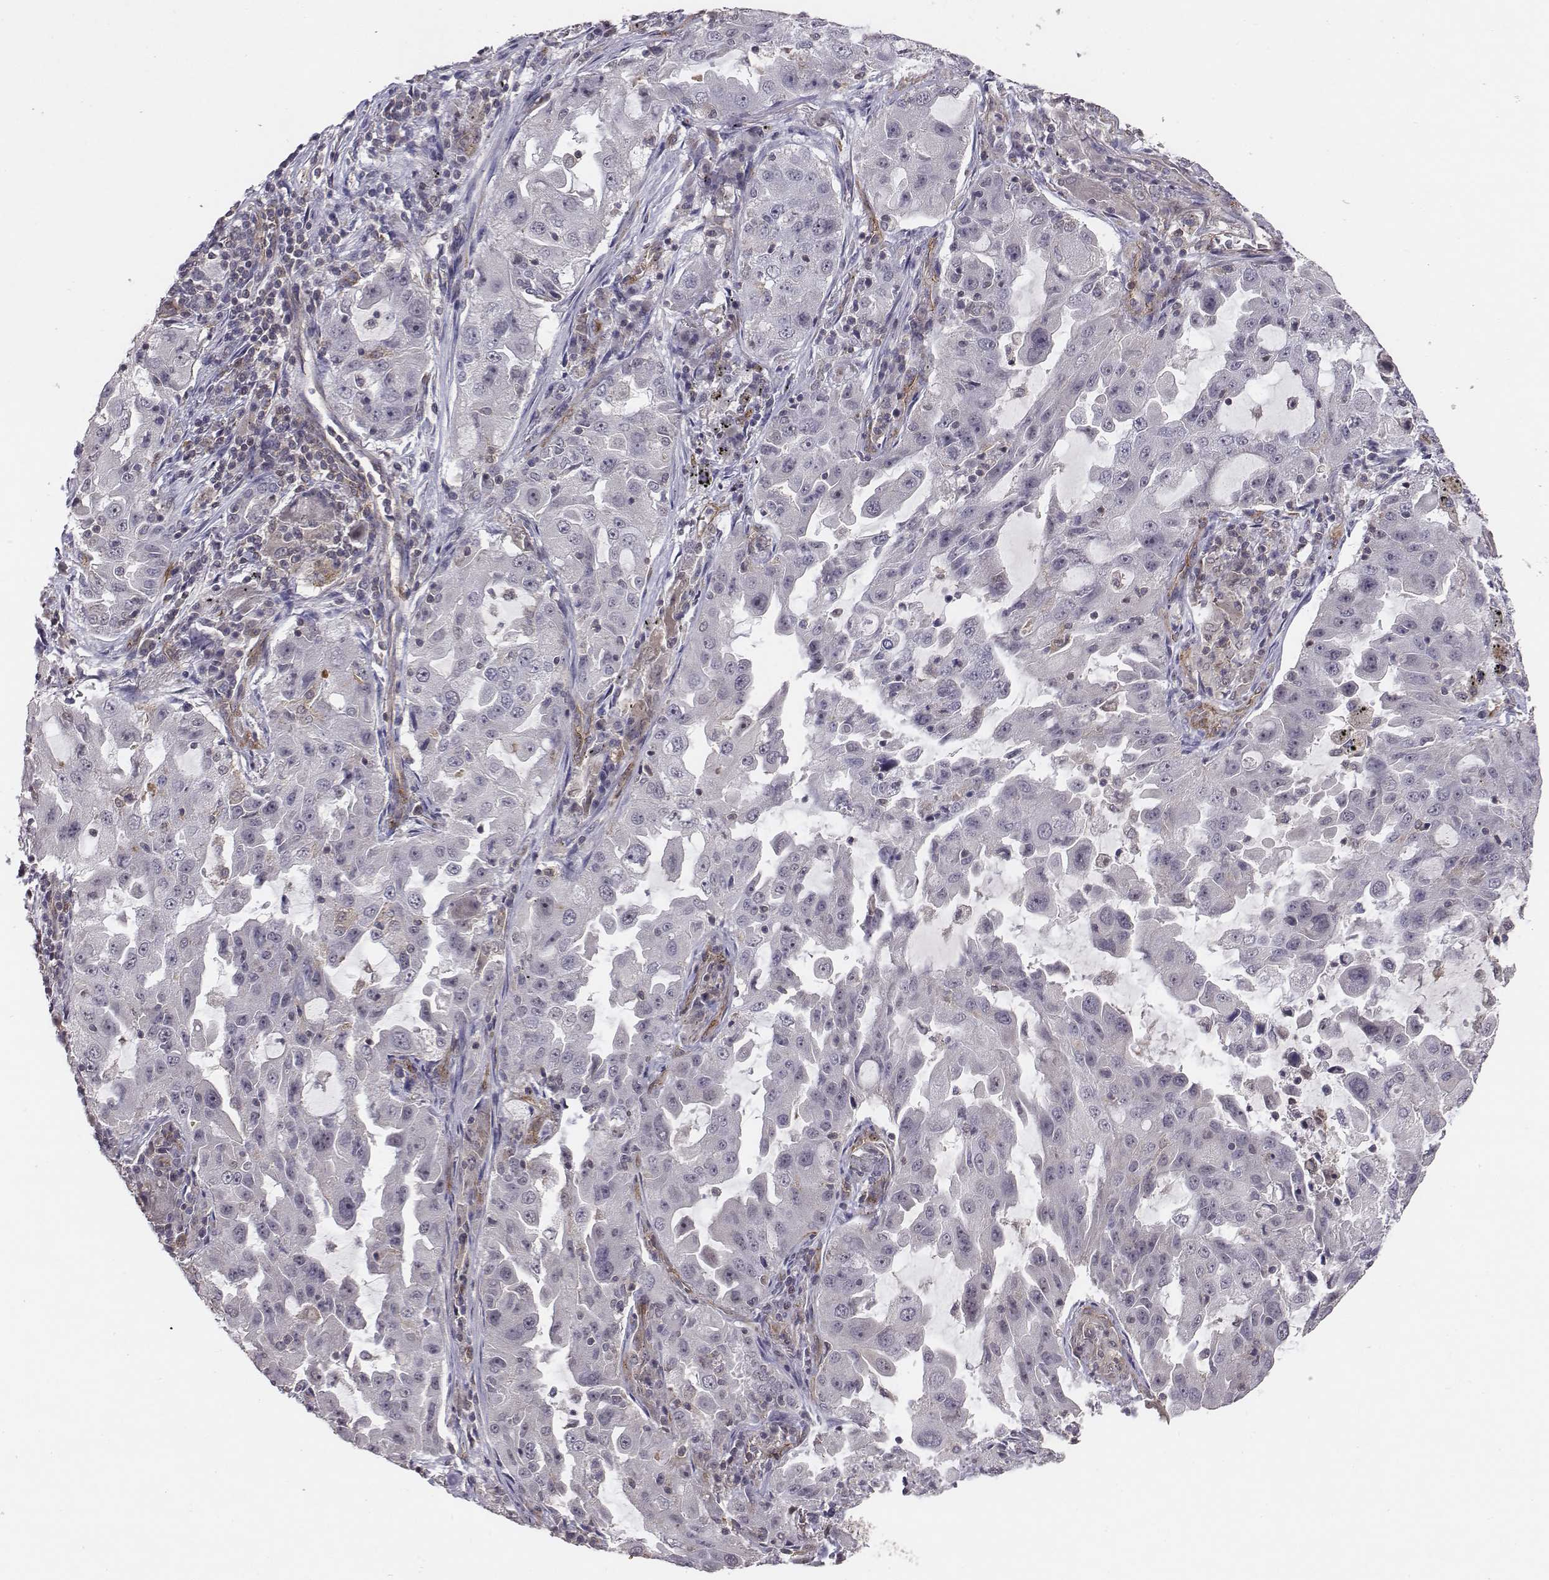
{"staining": {"intensity": "negative", "quantity": "none", "location": "none"}, "tissue": "lung cancer", "cell_type": "Tumor cells", "image_type": "cancer", "snomed": [{"axis": "morphology", "description": "Adenocarcinoma, NOS"}, {"axis": "topography", "description": "Lung"}], "caption": "Adenocarcinoma (lung) was stained to show a protein in brown. There is no significant staining in tumor cells.", "gene": "PTPRG", "patient": {"sex": "female", "age": 61}}